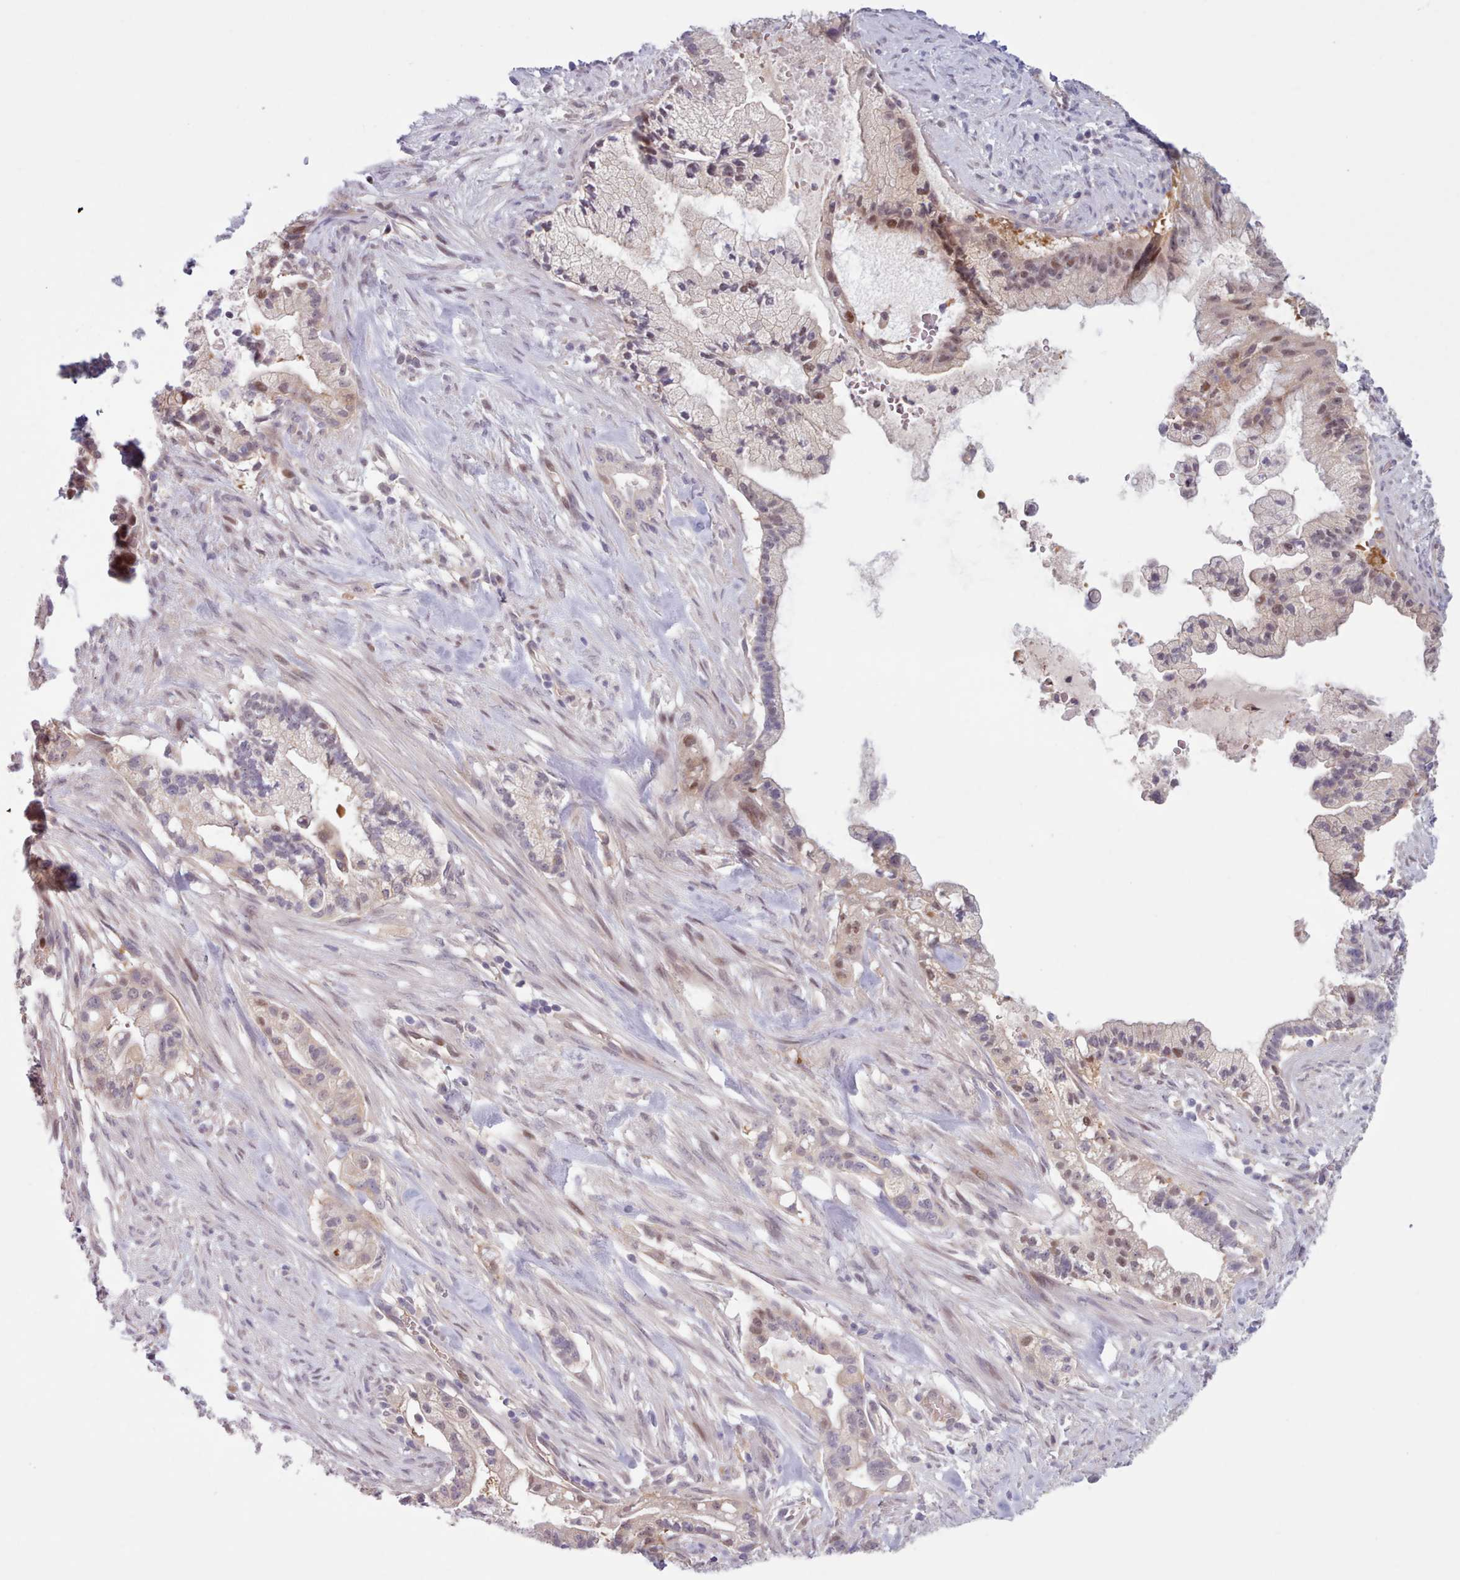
{"staining": {"intensity": "moderate", "quantity": "<25%", "location": "nuclear"}, "tissue": "pancreatic cancer", "cell_type": "Tumor cells", "image_type": "cancer", "snomed": [{"axis": "morphology", "description": "Adenocarcinoma, NOS"}, {"axis": "topography", "description": "Pancreas"}], "caption": "A histopathology image of pancreatic cancer stained for a protein shows moderate nuclear brown staining in tumor cells. The staining is performed using DAB brown chromogen to label protein expression. The nuclei are counter-stained blue using hematoxylin.", "gene": "KBTBD7", "patient": {"sex": "male", "age": 44}}